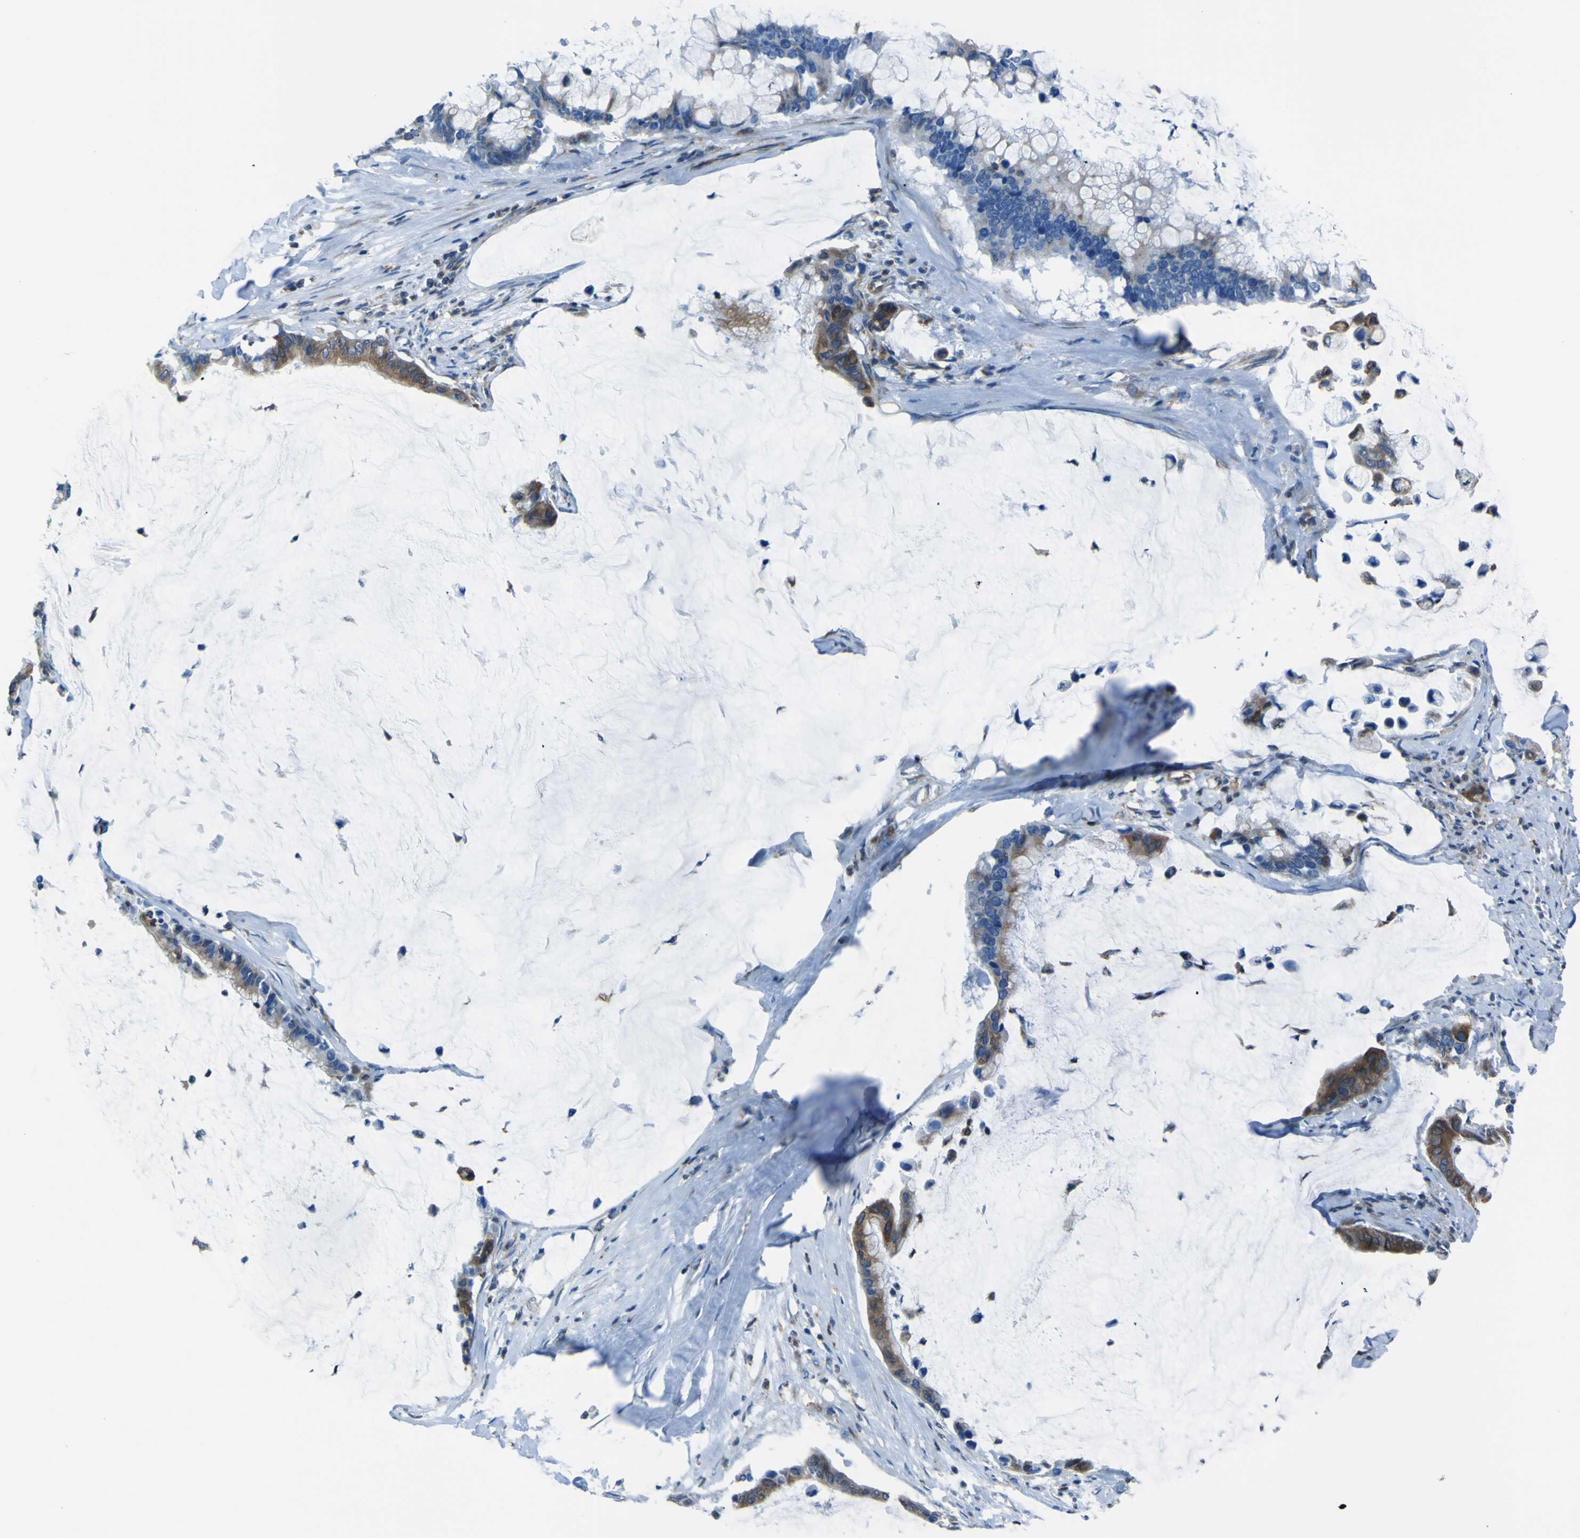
{"staining": {"intensity": "moderate", "quantity": ">75%", "location": "cytoplasmic/membranous"}, "tissue": "pancreatic cancer", "cell_type": "Tumor cells", "image_type": "cancer", "snomed": [{"axis": "morphology", "description": "Adenocarcinoma, NOS"}, {"axis": "topography", "description": "Pancreas"}], "caption": "The histopathology image exhibits staining of pancreatic adenocarcinoma, revealing moderate cytoplasmic/membranous protein positivity (brown color) within tumor cells. Using DAB (brown) and hematoxylin (blue) stains, captured at high magnification using brightfield microscopy.", "gene": "STIM1", "patient": {"sex": "male", "age": 41}}